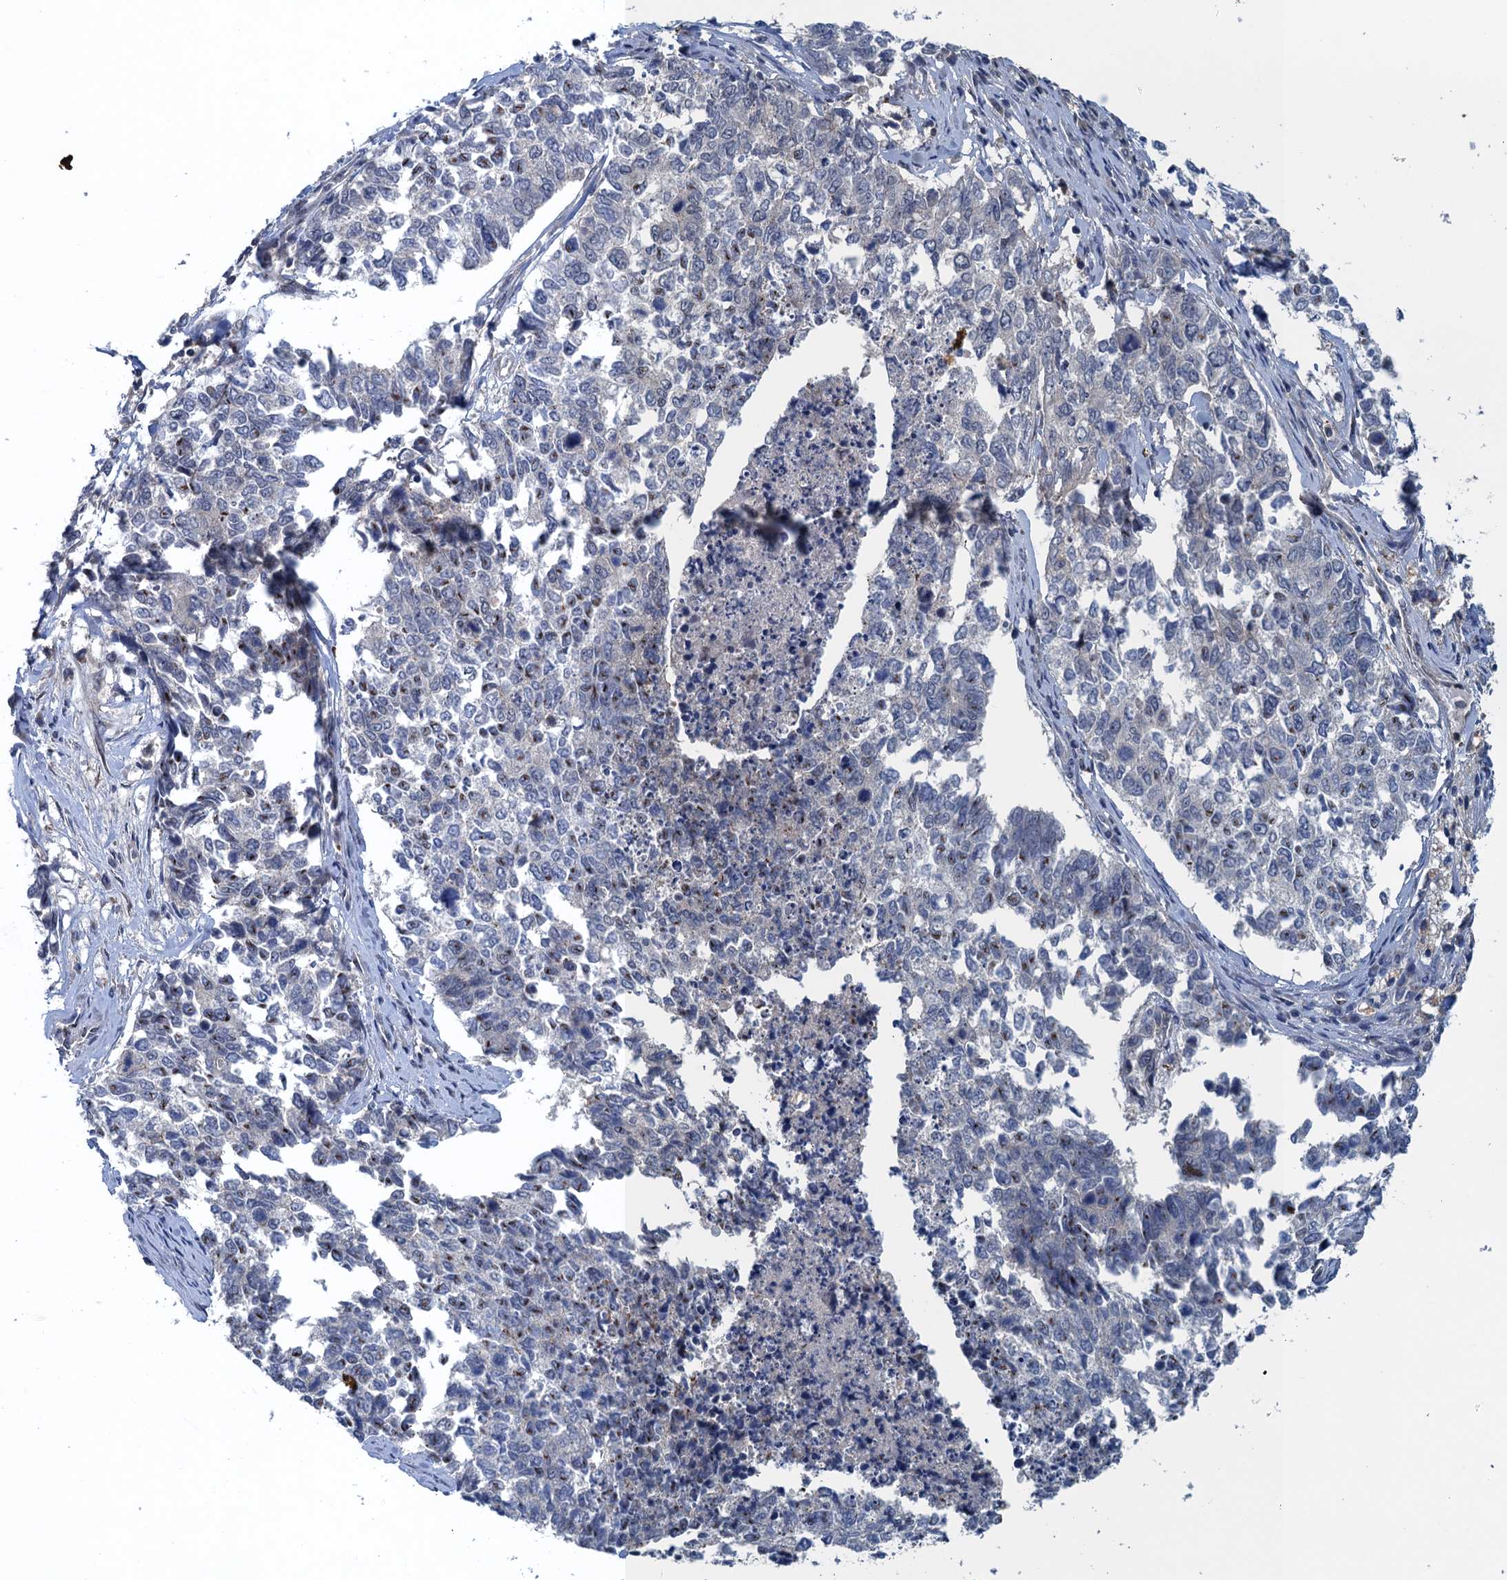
{"staining": {"intensity": "weak", "quantity": "<25%", "location": "nuclear"}, "tissue": "cervical cancer", "cell_type": "Tumor cells", "image_type": "cancer", "snomed": [{"axis": "morphology", "description": "Squamous cell carcinoma, NOS"}, {"axis": "topography", "description": "Cervix"}], "caption": "Histopathology image shows no significant protein positivity in tumor cells of squamous cell carcinoma (cervical).", "gene": "RNF165", "patient": {"sex": "female", "age": 63}}